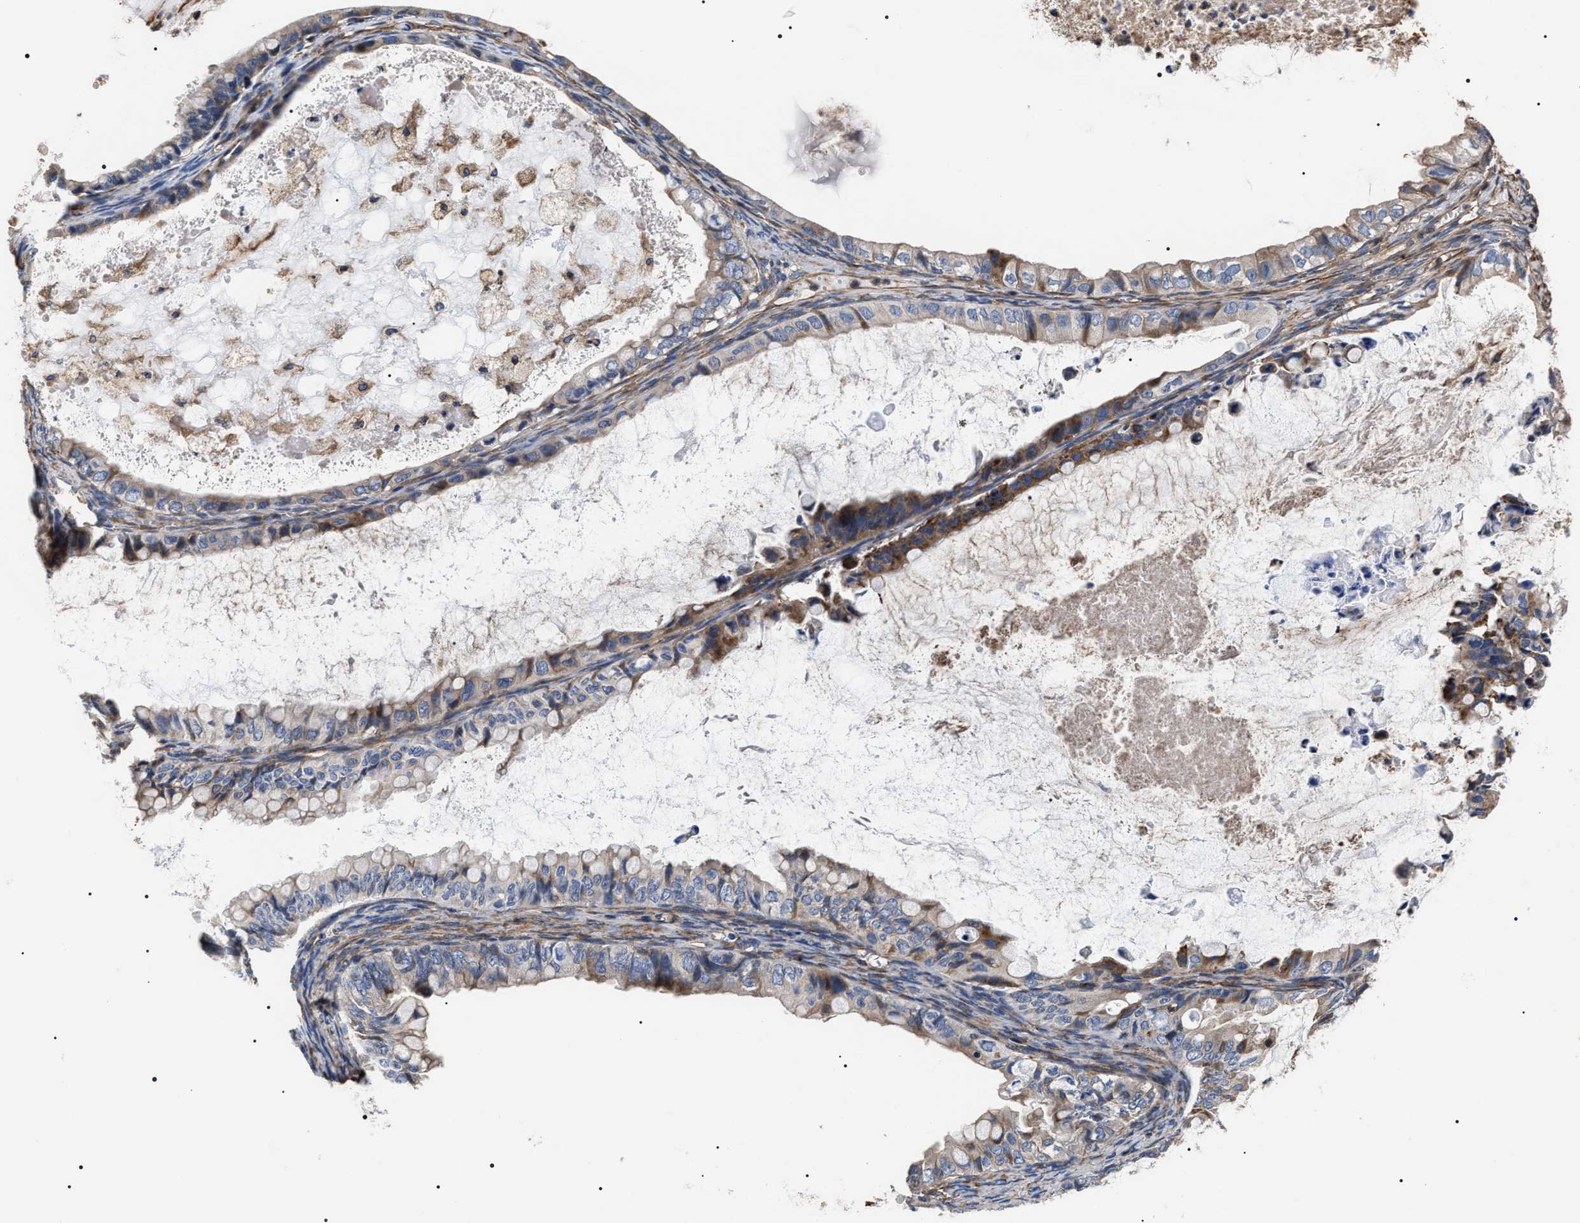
{"staining": {"intensity": "moderate", "quantity": "<25%", "location": "cytoplasmic/membranous"}, "tissue": "ovarian cancer", "cell_type": "Tumor cells", "image_type": "cancer", "snomed": [{"axis": "morphology", "description": "Cystadenocarcinoma, mucinous, NOS"}, {"axis": "topography", "description": "Ovary"}], "caption": "IHC image of human ovarian cancer stained for a protein (brown), which exhibits low levels of moderate cytoplasmic/membranous expression in approximately <25% of tumor cells.", "gene": "TSPAN33", "patient": {"sex": "female", "age": 80}}